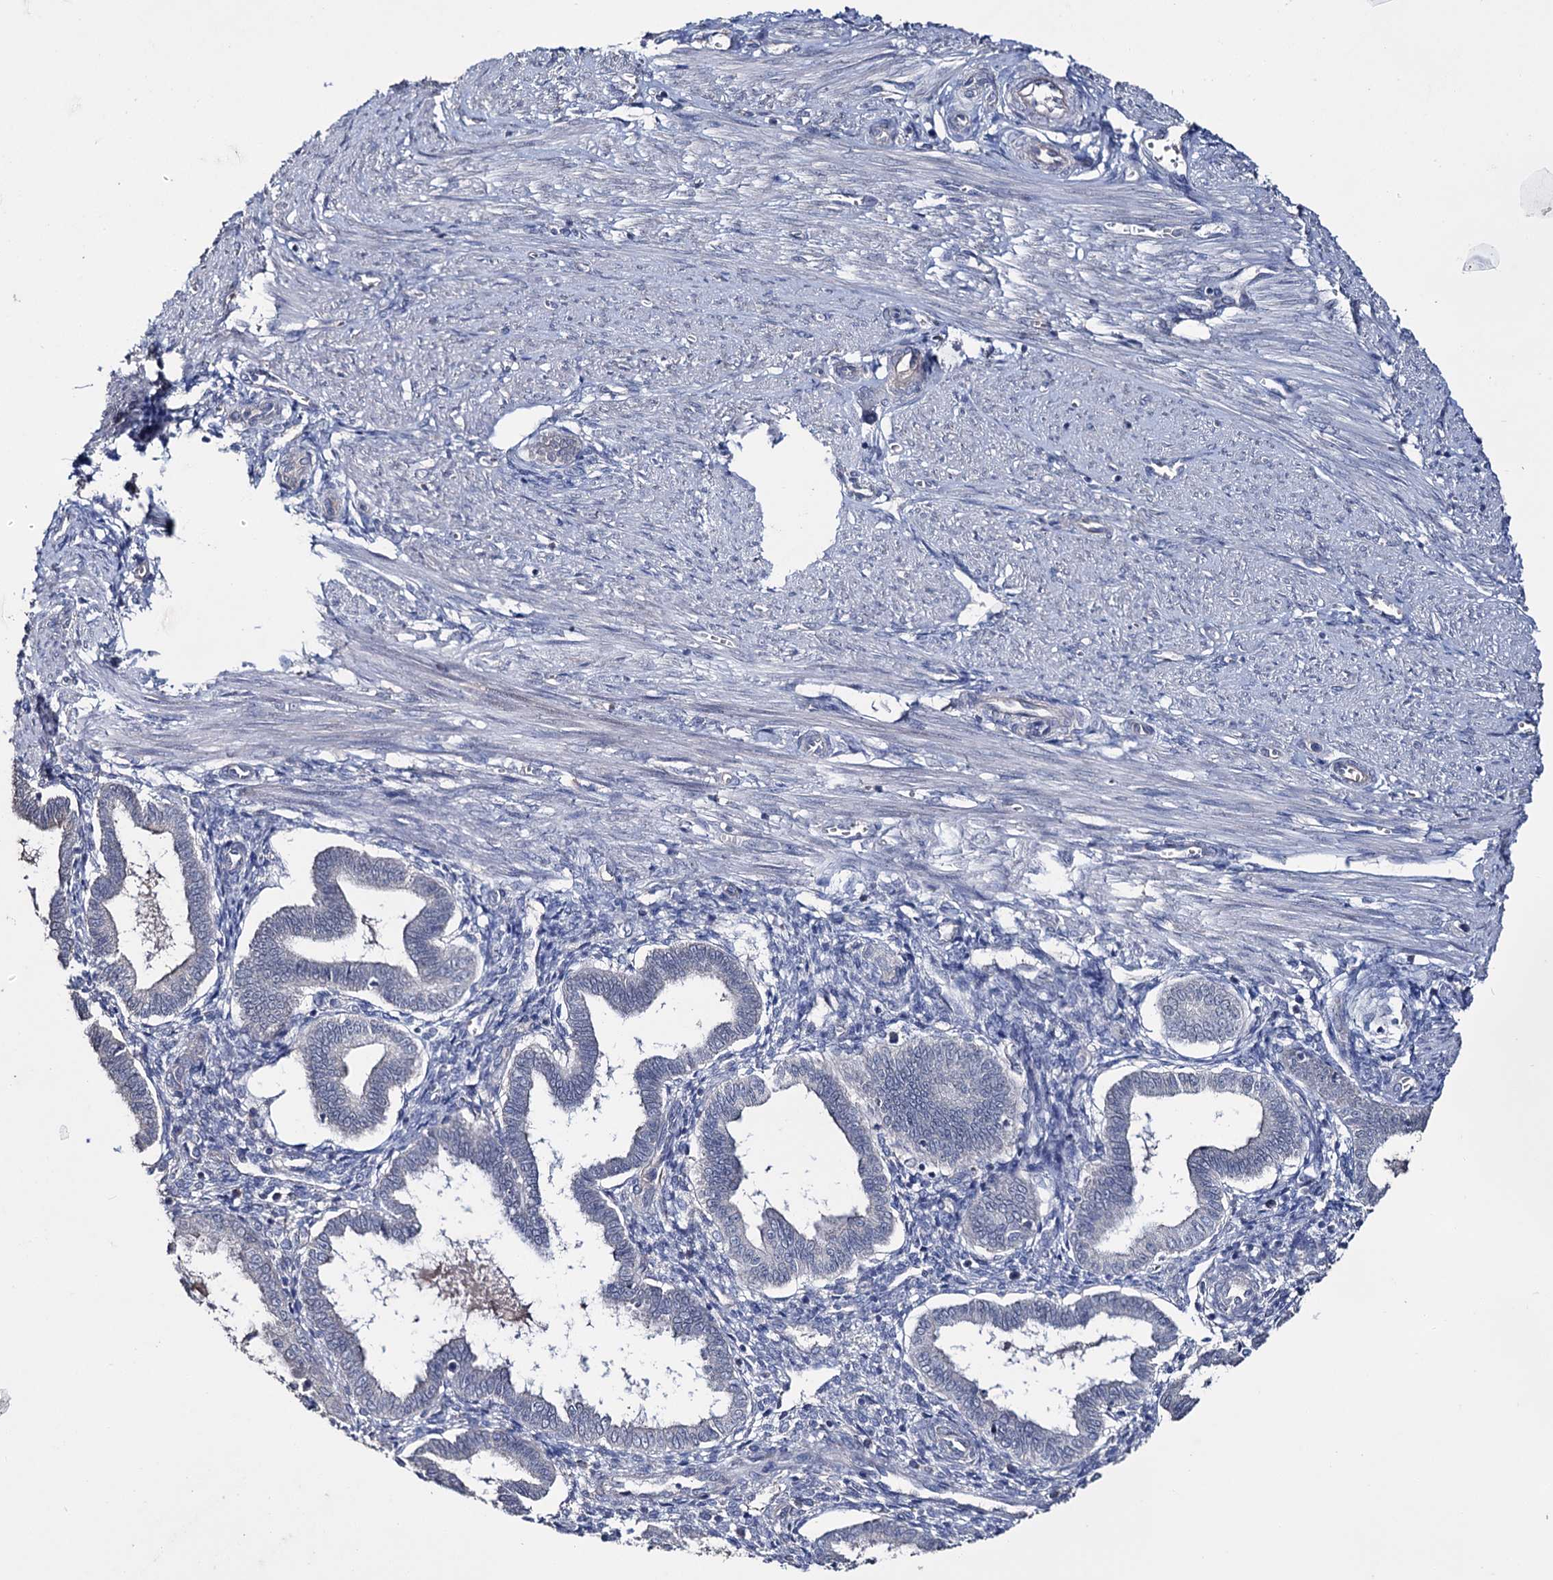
{"staining": {"intensity": "negative", "quantity": "none", "location": "none"}, "tissue": "endometrium", "cell_type": "Cells in endometrial stroma", "image_type": "normal", "snomed": [{"axis": "morphology", "description": "Normal tissue, NOS"}, {"axis": "topography", "description": "Endometrium"}], "caption": "A high-resolution image shows immunohistochemistry staining of normal endometrium, which demonstrates no significant staining in cells in endometrial stroma. (DAB (3,3'-diaminobenzidine) immunohistochemistry with hematoxylin counter stain).", "gene": "EPB41L5", "patient": {"sex": "female", "age": 25}}